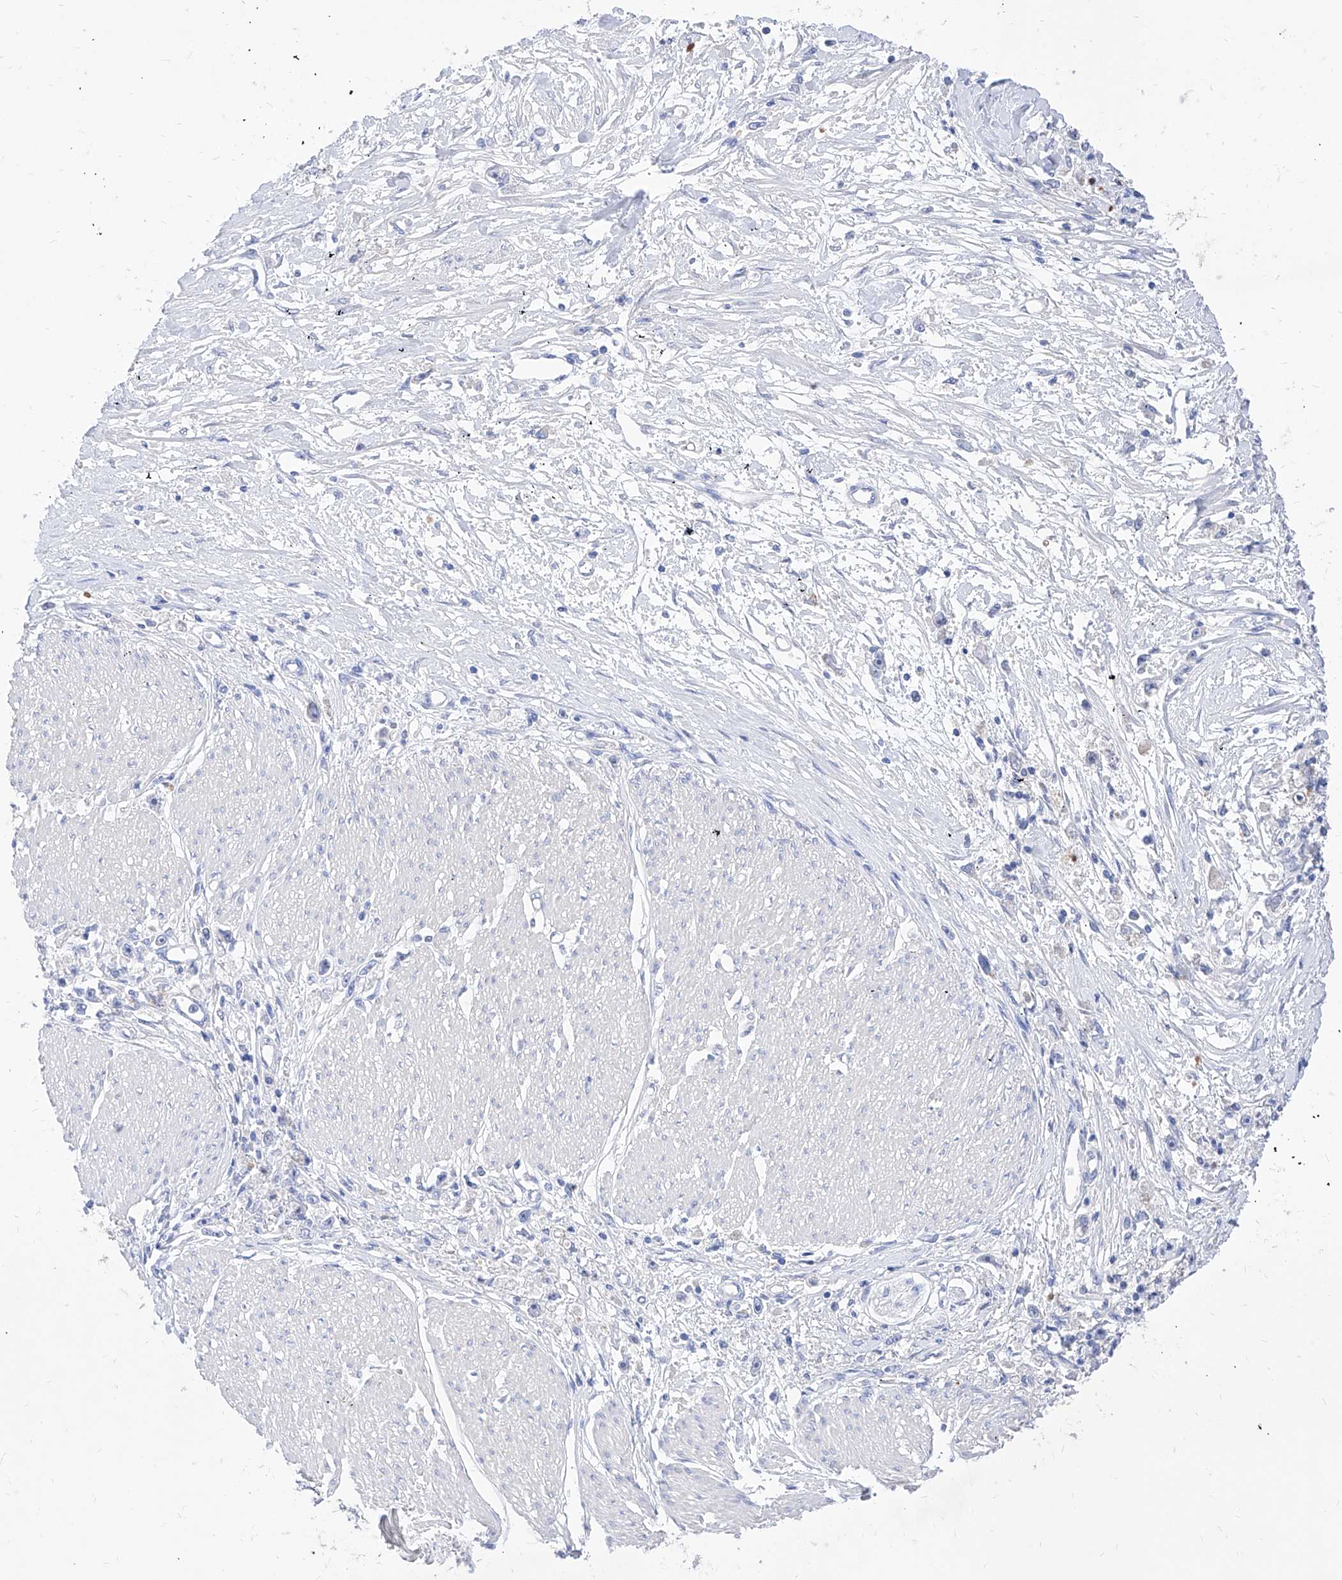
{"staining": {"intensity": "negative", "quantity": "none", "location": "none"}, "tissue": "stomach cancer", "cell_type": "Tumor cells", "image_type": "cancer", "snomed": [{"axis": "morphology", "description": "Adenocarcinoma, NOS"}, {"axis": "topography", "description": "Stomach"}], "caption": "DAB immunohistochemical staining of stomach adenocarcinoma exhibits no significant positivity in tumor cells.", "gene": "VAX1", "patient": {"sex": "female", "age": 59}}